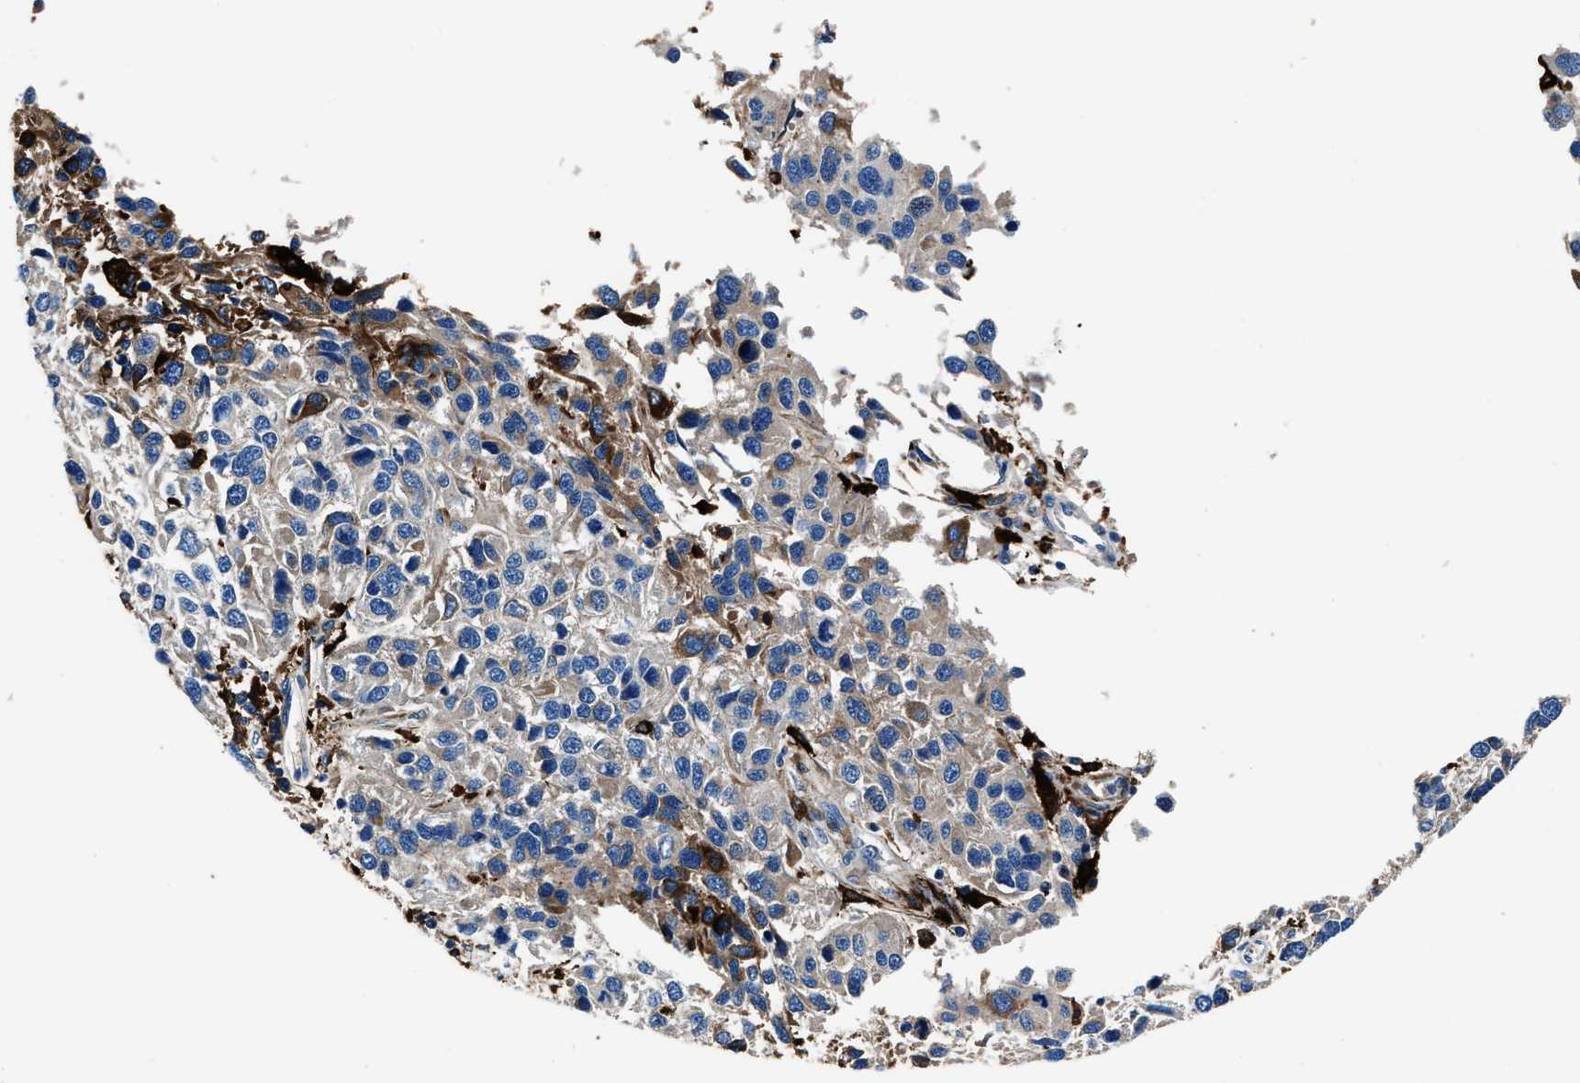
{"staining": {"intensity": "weak", "quantity": "<25%", "location": "cytoplasmic/membranous"}, "tissue": "melanoma", "cell_type": "Tumor cells", "image_type": "cancer", "snomed": [{"axis": "morphology", "description": "Malignant melanoma, NOS"}, {"axis": "topography", "description": "Skin"}], "caption": "DAB (3,3'-diaminobenzidine) immunohistochemical staining of melanoma displays no significant staining in tumor cells. Brightfield microscopy of IHC stained with DAB (3,3'-diaminobenzidine) (brown) and hematoxylin (blue), captured at high magnification.", "gene": "FTL", "patient": {"sex": "male", "age": 53}}